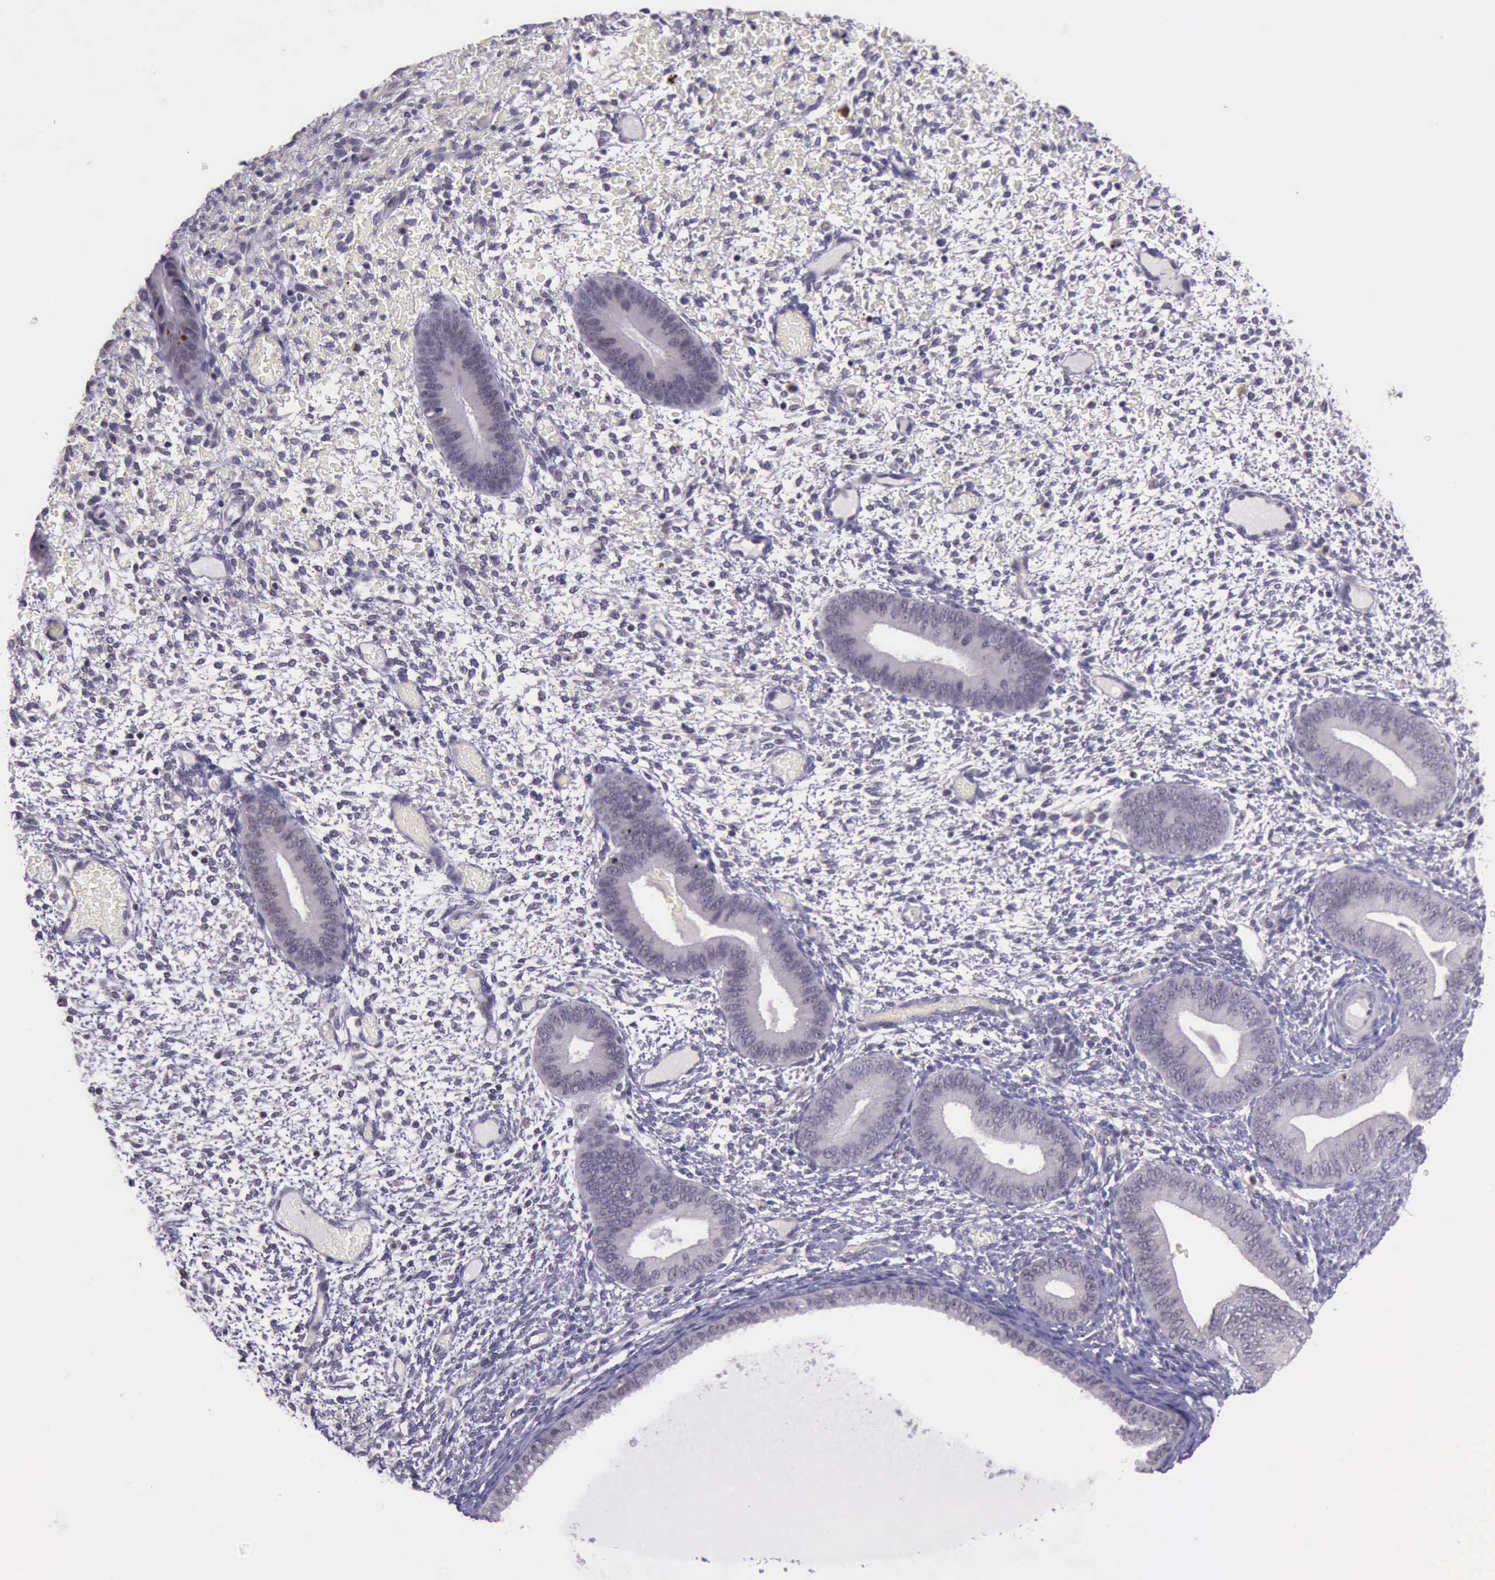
{"staining": {"intensity": "negative", "quantity": "none", "location": "none"}, "tissue": "endometrium", "cell_type": "Cells in endometrial stroma", "image_type": "normal", "snomed": [{"axis": "morphology", "description": "Normal tissue, NOS"}, {"axis": "topography", "description": "Endometrium"}], "caption": "High magnification brightfield microscopy of normal endometrium stained with DAB (brown) and counterstained with hematoxylin (blue): cells in endometrial stroma show no significant positivity.", "gene": "PARP1", "patient": {"sex": "female", "age": 42}}